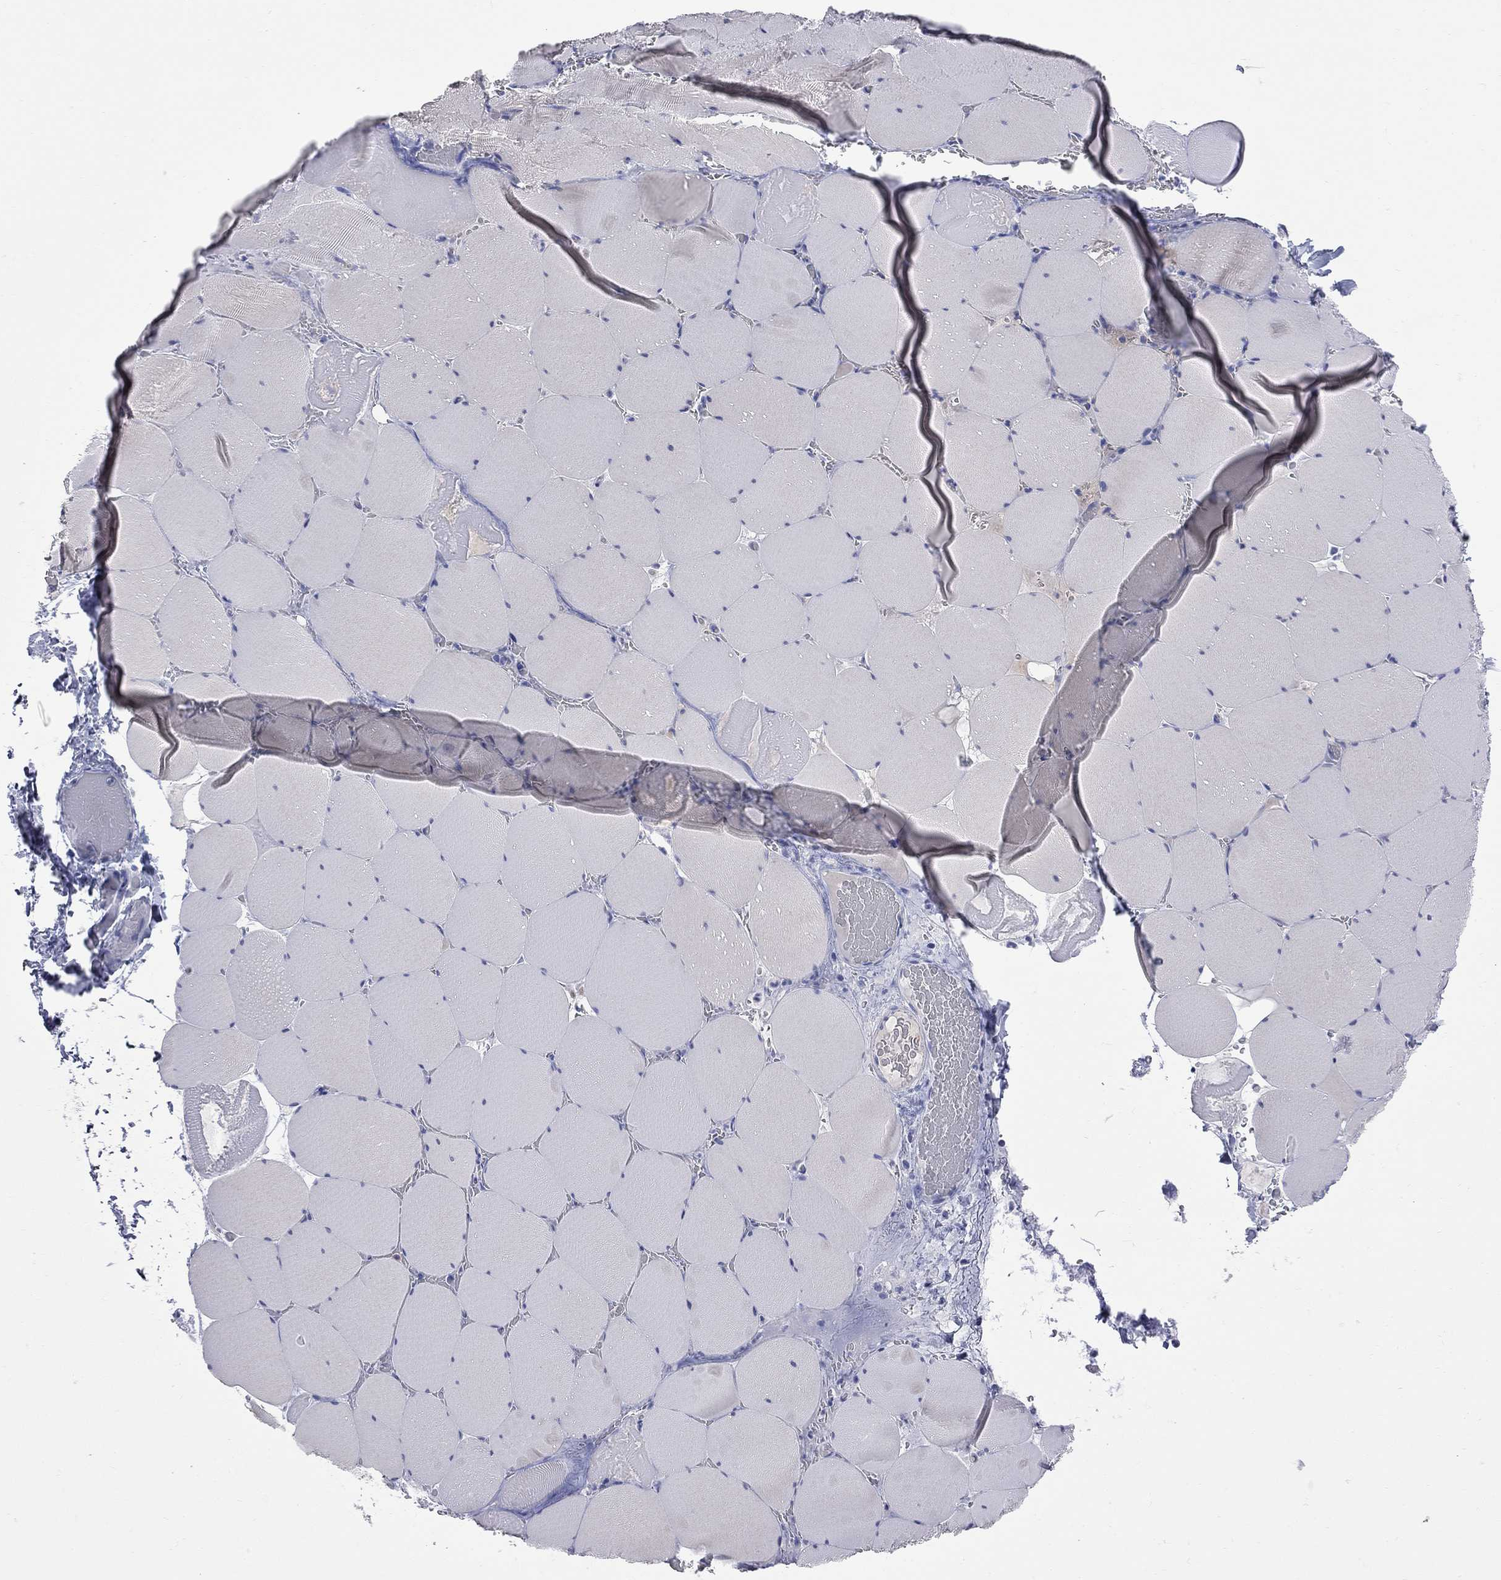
{"staining": {"intensity": "negative", "quantity": "none", "location": "none"}, "tissue": "skeletal muscle", "cell_type": "Myocytes", "image_type": "normal", "snomed": [{"axis": "morphology", "description": "Normal tissue, NOS"}, {"axis": "morphology", "description": "Malignant melanoma, Metastatic site"}, {"axis": "topography", "description": "Skeletal muscle"}], "caption": "High power microscopy photomicrograph of an immunohistochemistry (IHC) micrograph of benign skeletal muscle, revealing no significant positivity in myocytes. (IHC, brightfield microscopy, high magnification).", "gene": "FAM221B", "patient": {"sex": "male", "age": 50}}